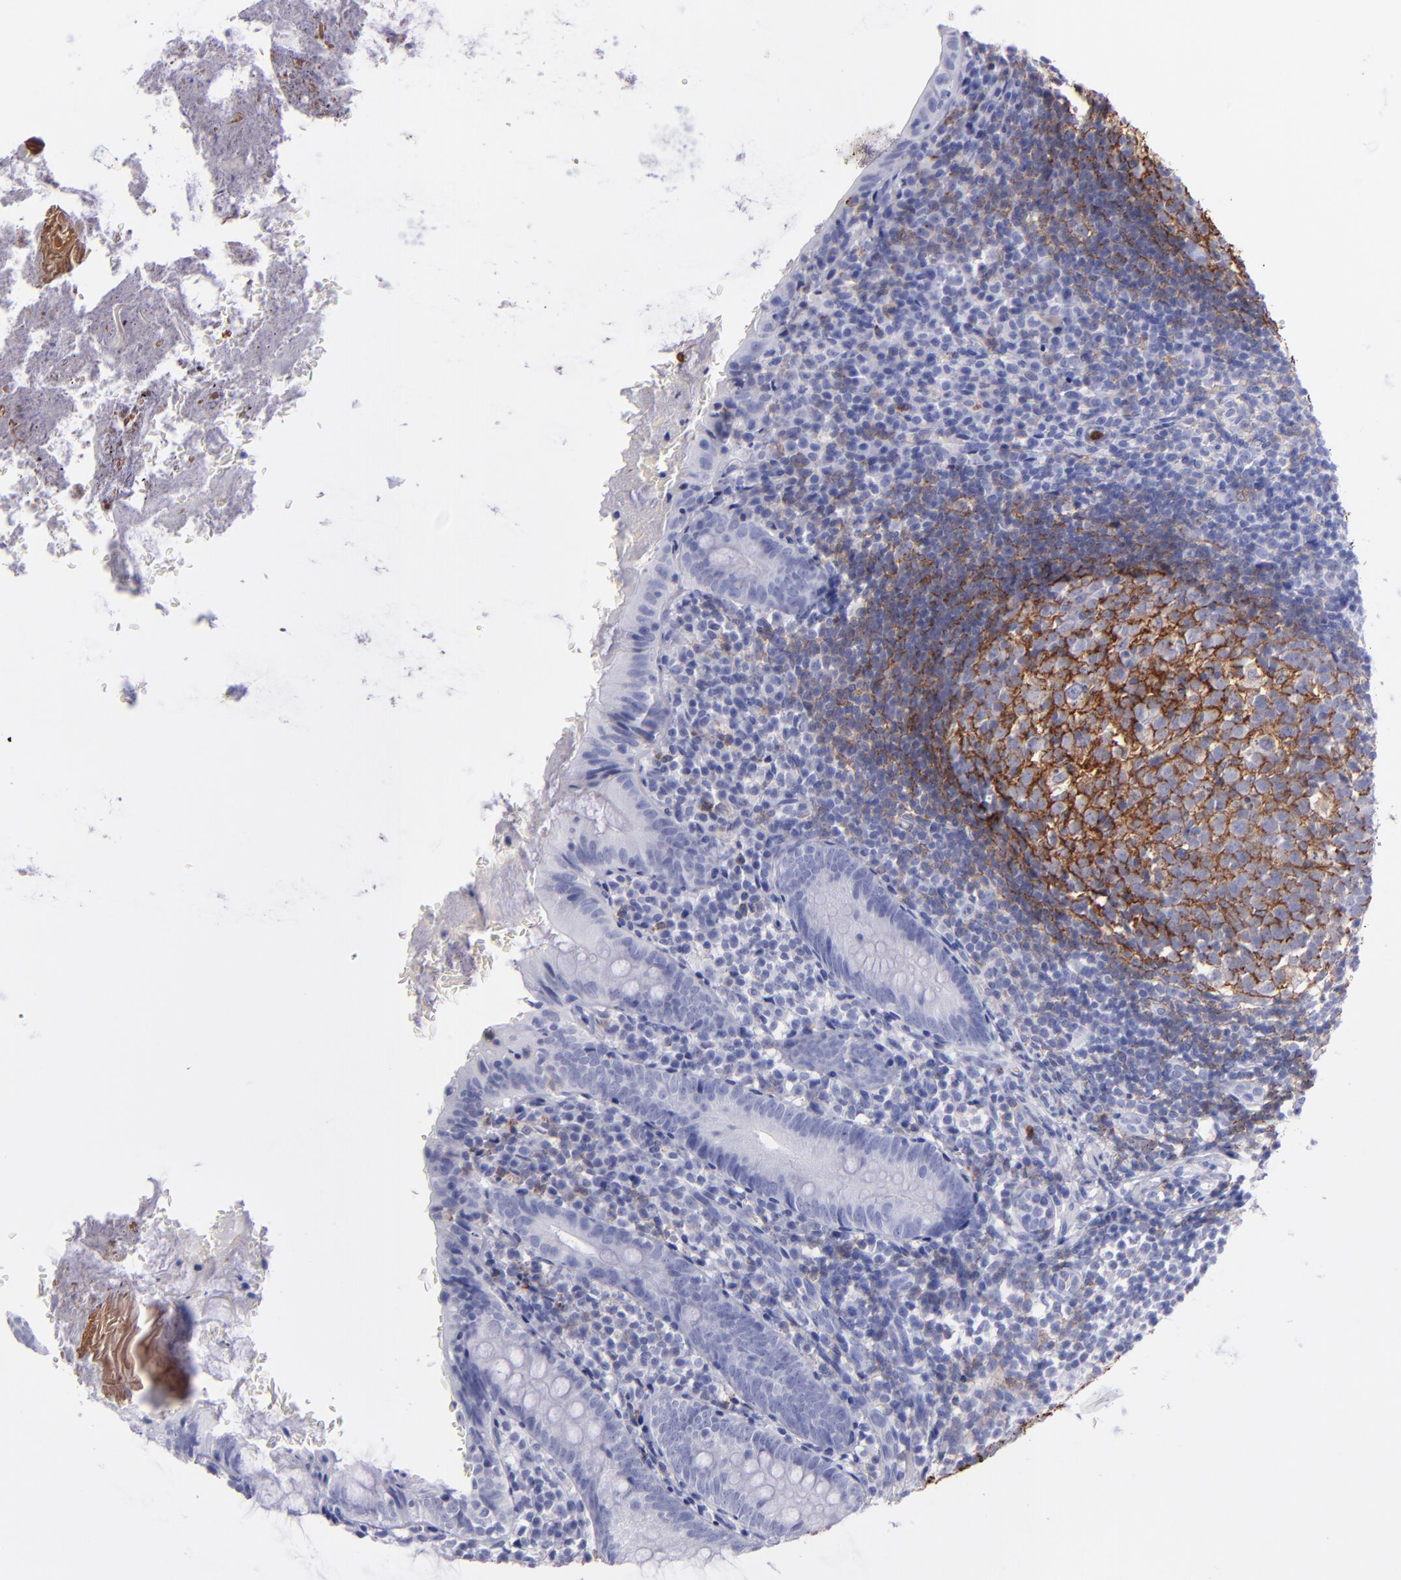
{"staining": {"intensity": "negative", "quantity": "none", "location": "none"}, "tissue": "appendix", "cell_type": "Glandular cells", "image_type": "normal", "snomed": [{"axis": "morphology", "description": "Normal tissue, NOS"}, {"axis": "topography", "description": "Appendix"}], "caption": "This histopathology image is of unremarkable appendix stained with immunohistochemistry to label a protein in brown with the nuclei are counter-stained blue. There is no staining in glandular cells. The staining was performed using DAB to visualize the protein expression in brown, while the nuclei were stained in blue with hematoxylin (Magnification: 20x).", "gene": "CR1", "patient": {"sex": "female", "age": 10}}